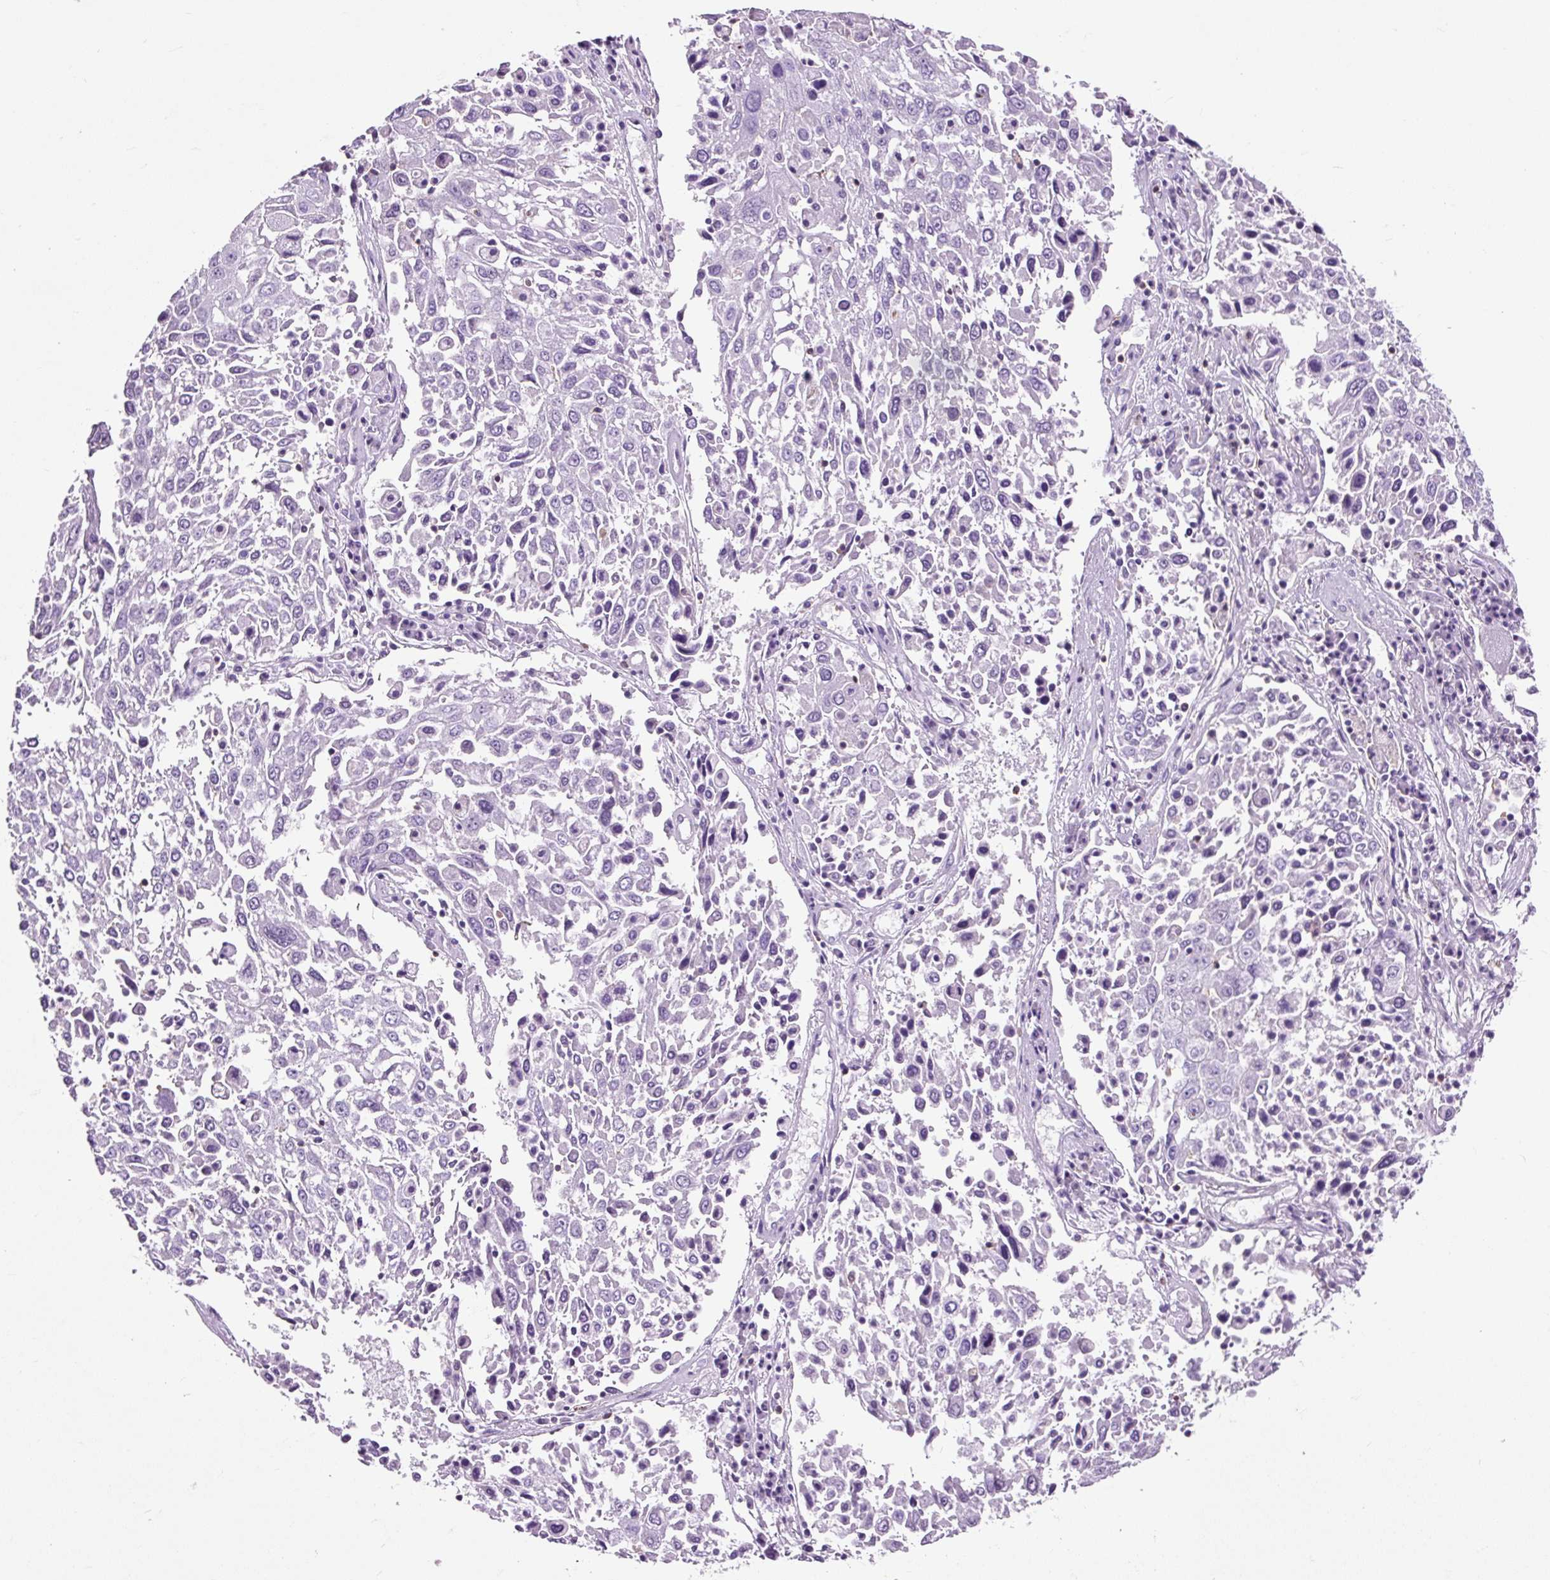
{"staining": {"intensity": "negative", "quantity": "none", "location": "none"}, "tissue": "lung cancer", "cell_type": "Tumor cells", "image_type": "cancer", "snomed": [{"axis": "morphology", "description": "Squamous cell carcinoma, NOS"}, {"axis": "topography", "description": "Lung"}], "caption": "Tumor cells are negative for protein expression in human lung cancer (squamous cell carcinoma). (Brightfield microscopy of DAB IHC at high magnification).", "gene": "OR10A7", "patient": {"sex": "male", "age": 65}}